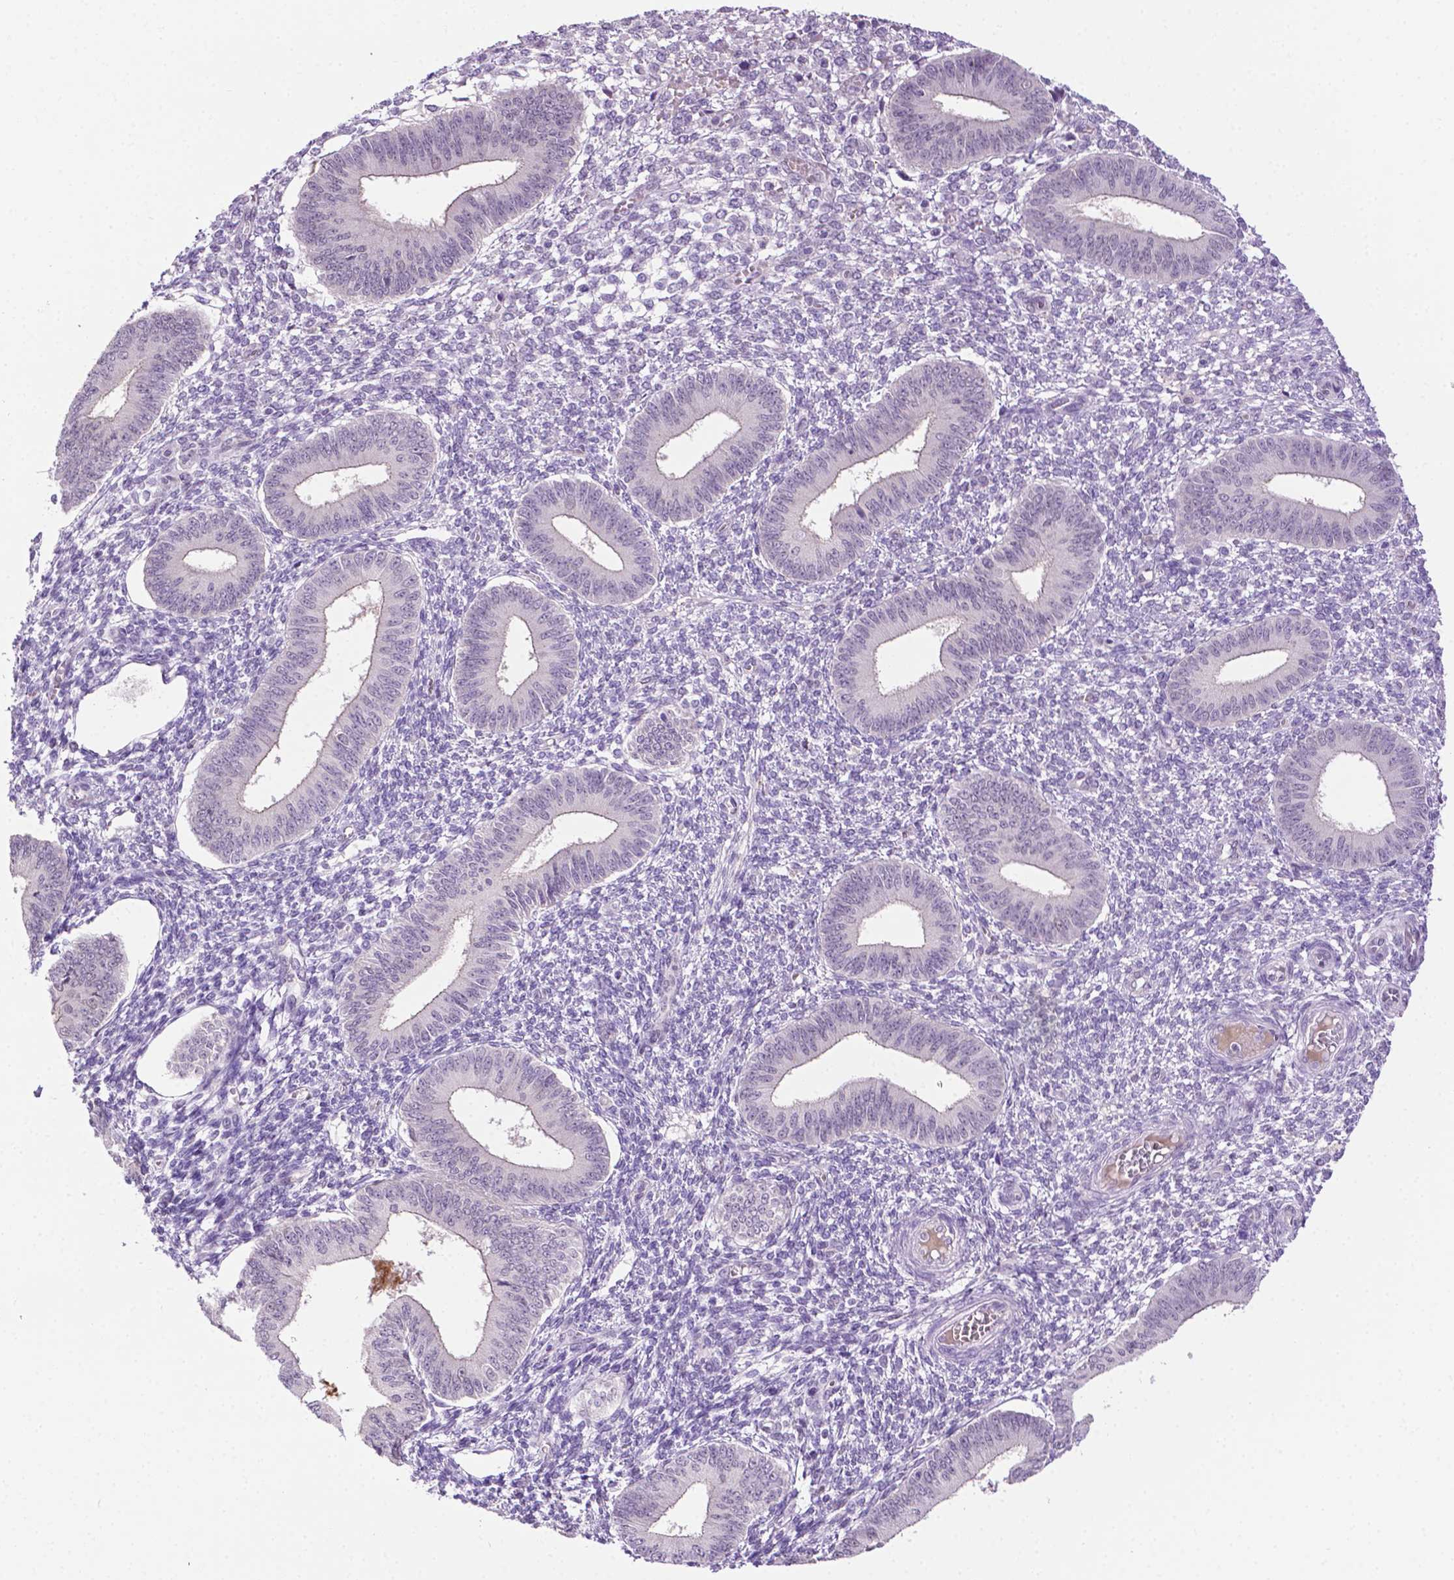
{"staining": {"intensity": "negative", "quantity": "none", "location": "none"}, "tissue": "endometrium", "cell_type": "Cells in endometrial stroma", "image_type": "normal", "snomed": [{"axis": "morphology", "description": "Normal tissue, NOS"}, {"axis": "topography", "description": "Endometrium"}], "caption": "This is an IHC photomicrograph of unremarkable human endometrium. There is no expression in cells in endometrial stroma.", "gene": "MMP27", "patient": {"sex": "female", "age": 42}}